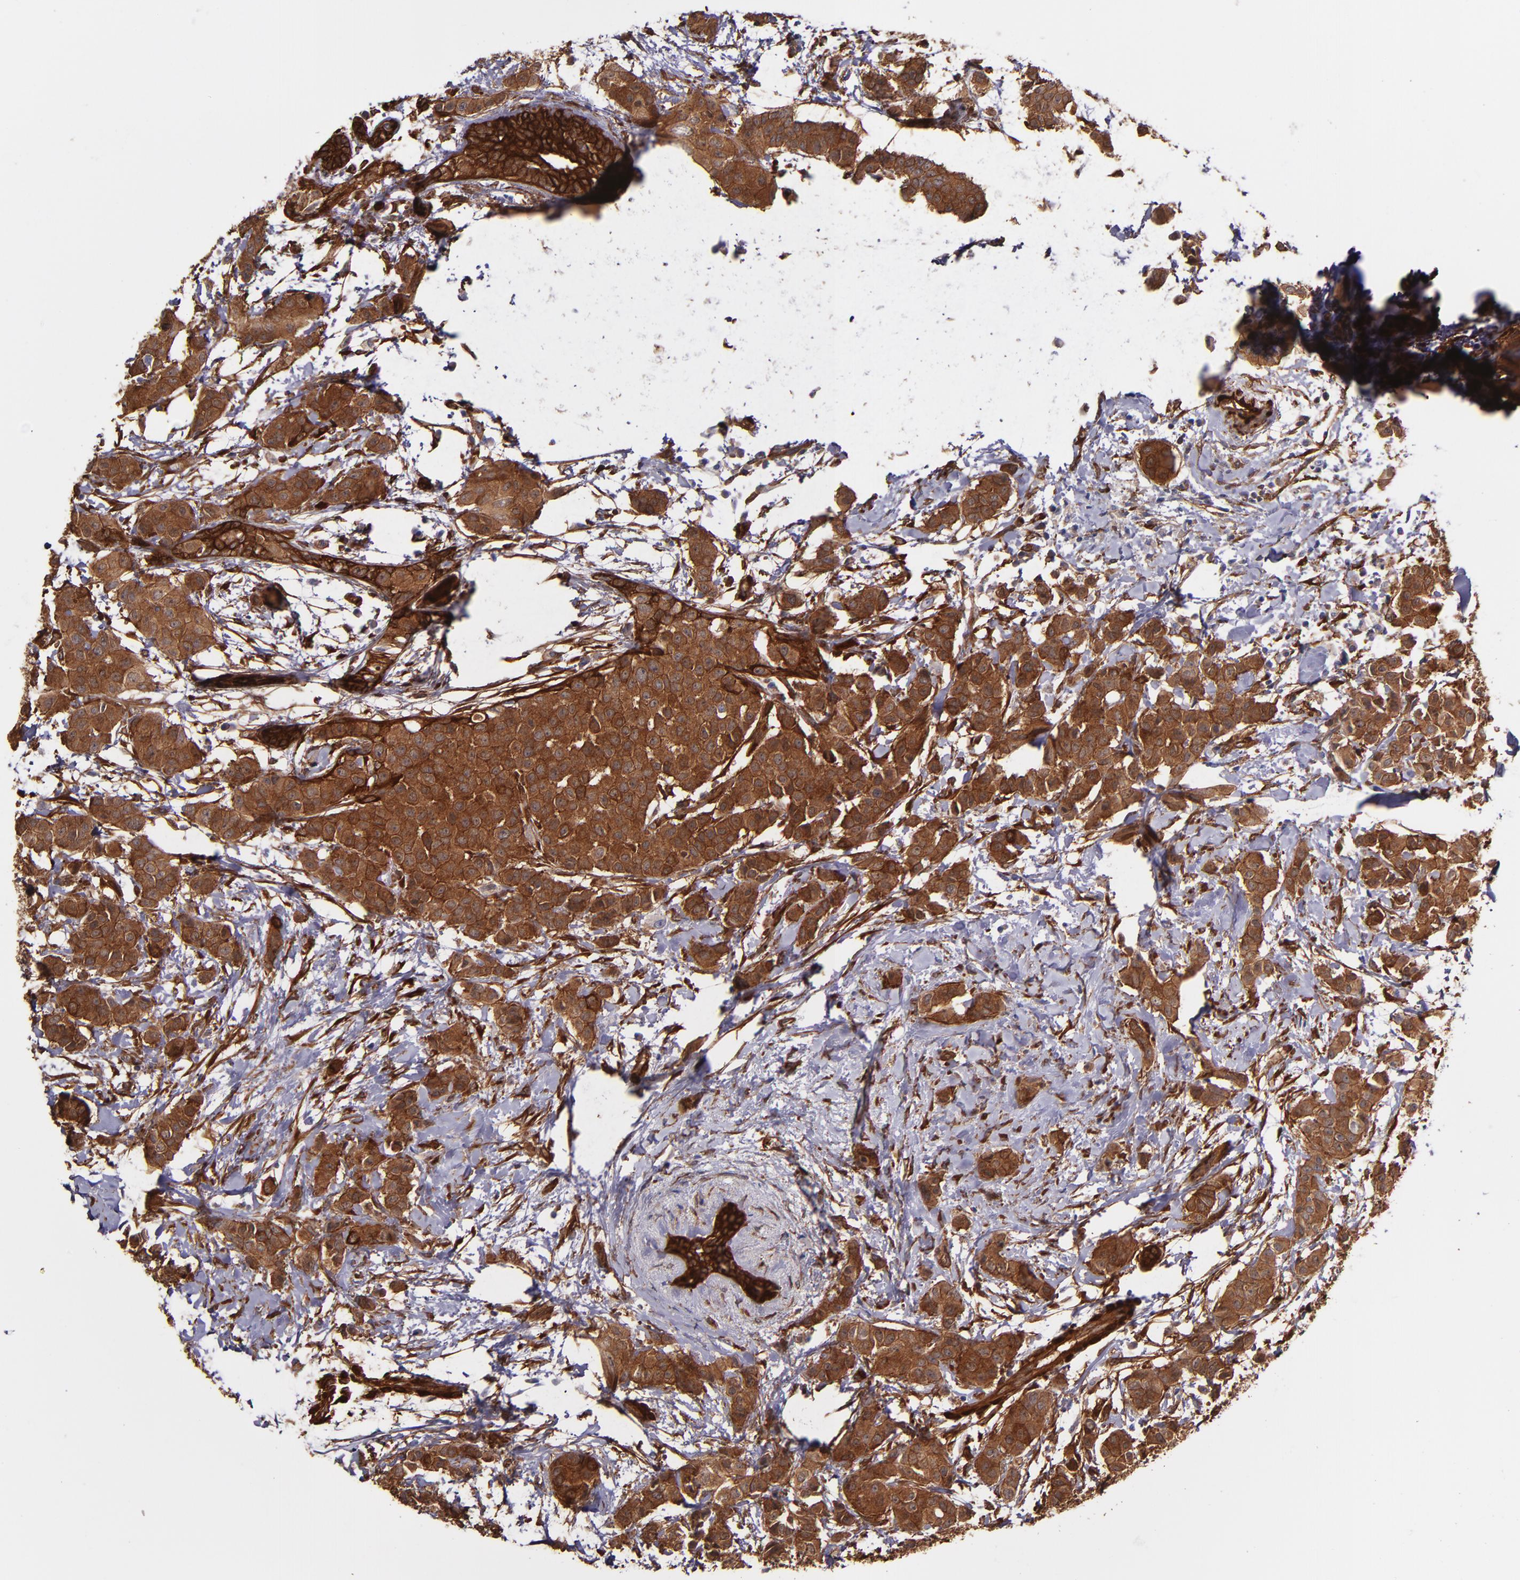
{"staining": {"intensity": "strong", "quantity": ">75%", "location": "cytoplasmic/membranous"}, "tissue": "breast cancer", "cell_type": "Tumor cells", "image_type": "cancer", "snomed": [{"axis": "morphology", "description": "Duct carcinoma"}, {"axis": "topography", "description": "Breast"}], "caption": "This histopathology image reveals immunohistochemistry staining of breast cancer, with high strong cytoplasmic/membranous positivity in approximately >75% of tumor cells.", "gene": "VCL", "patient": {"sex": "female", "age": 40}}